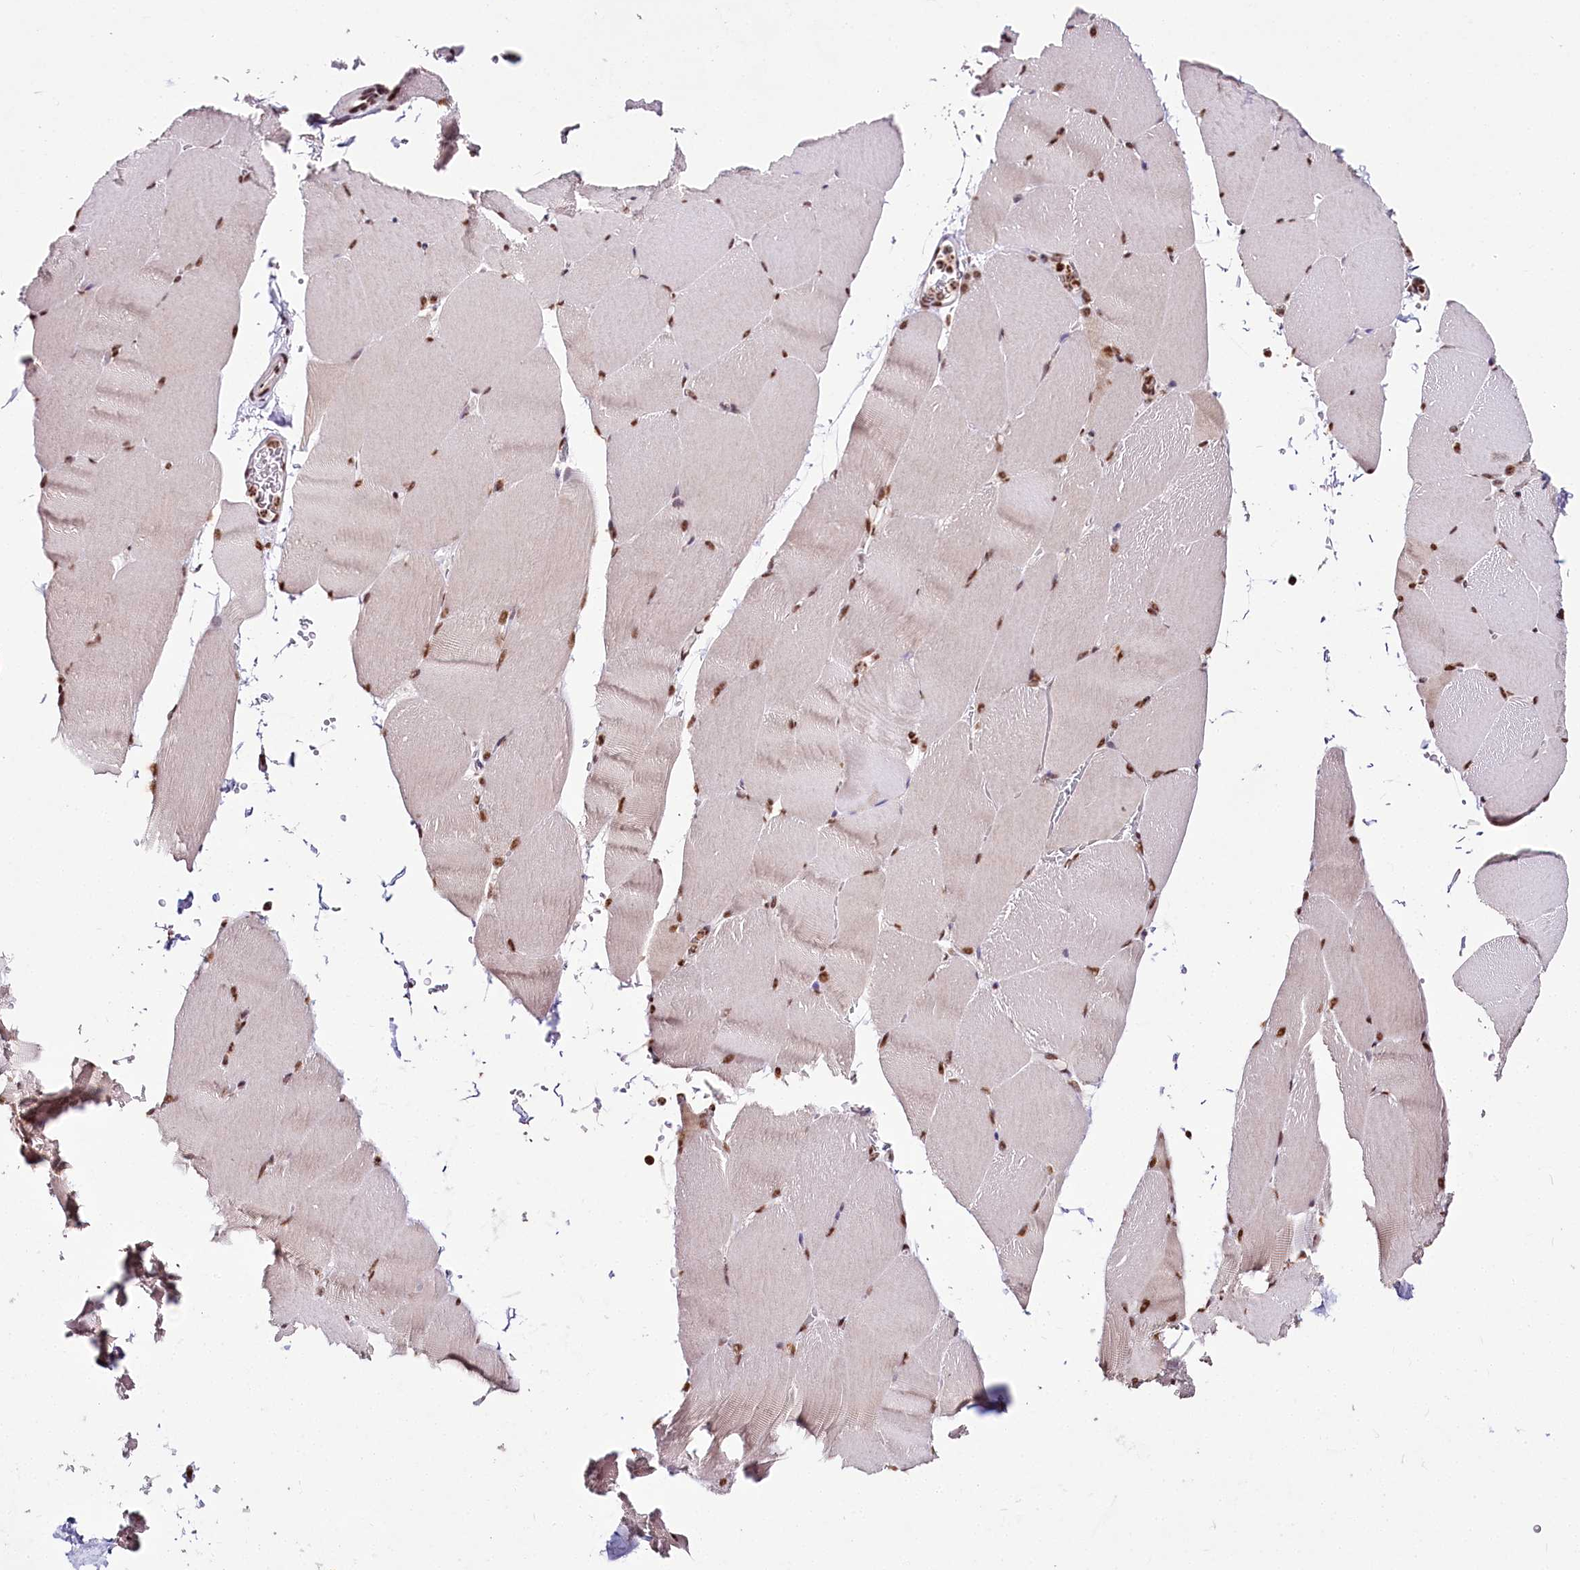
{"staining": {"intensity": "moderate", "quantity": ">75%", "location": "nuclear"}, "tissue": "skeletal muscle", "cell_type": "Myocytes", "image_type": "normal", "snomed": [{"axis": "morphology", "description": "Normal tissue, NOS"}, {"axis": "topography", "description": "Skeletal muscle"}, {"axis": "topography", "description": "Parathyroid gland"}], "caption": "Immunohistochemistry staining of unremarkable skeletal muscle, which exhibits medium levels of moderate nuclear positivity in about >75% of myocytes indicating moderate nuclear protein positivity. The staining was performed using DAB (brown) for protein detection and nuclei were counterstained in hematoxylin (blue).", "gene": "SMARCE1", "patient": {"sex": "female", "age": 37}}